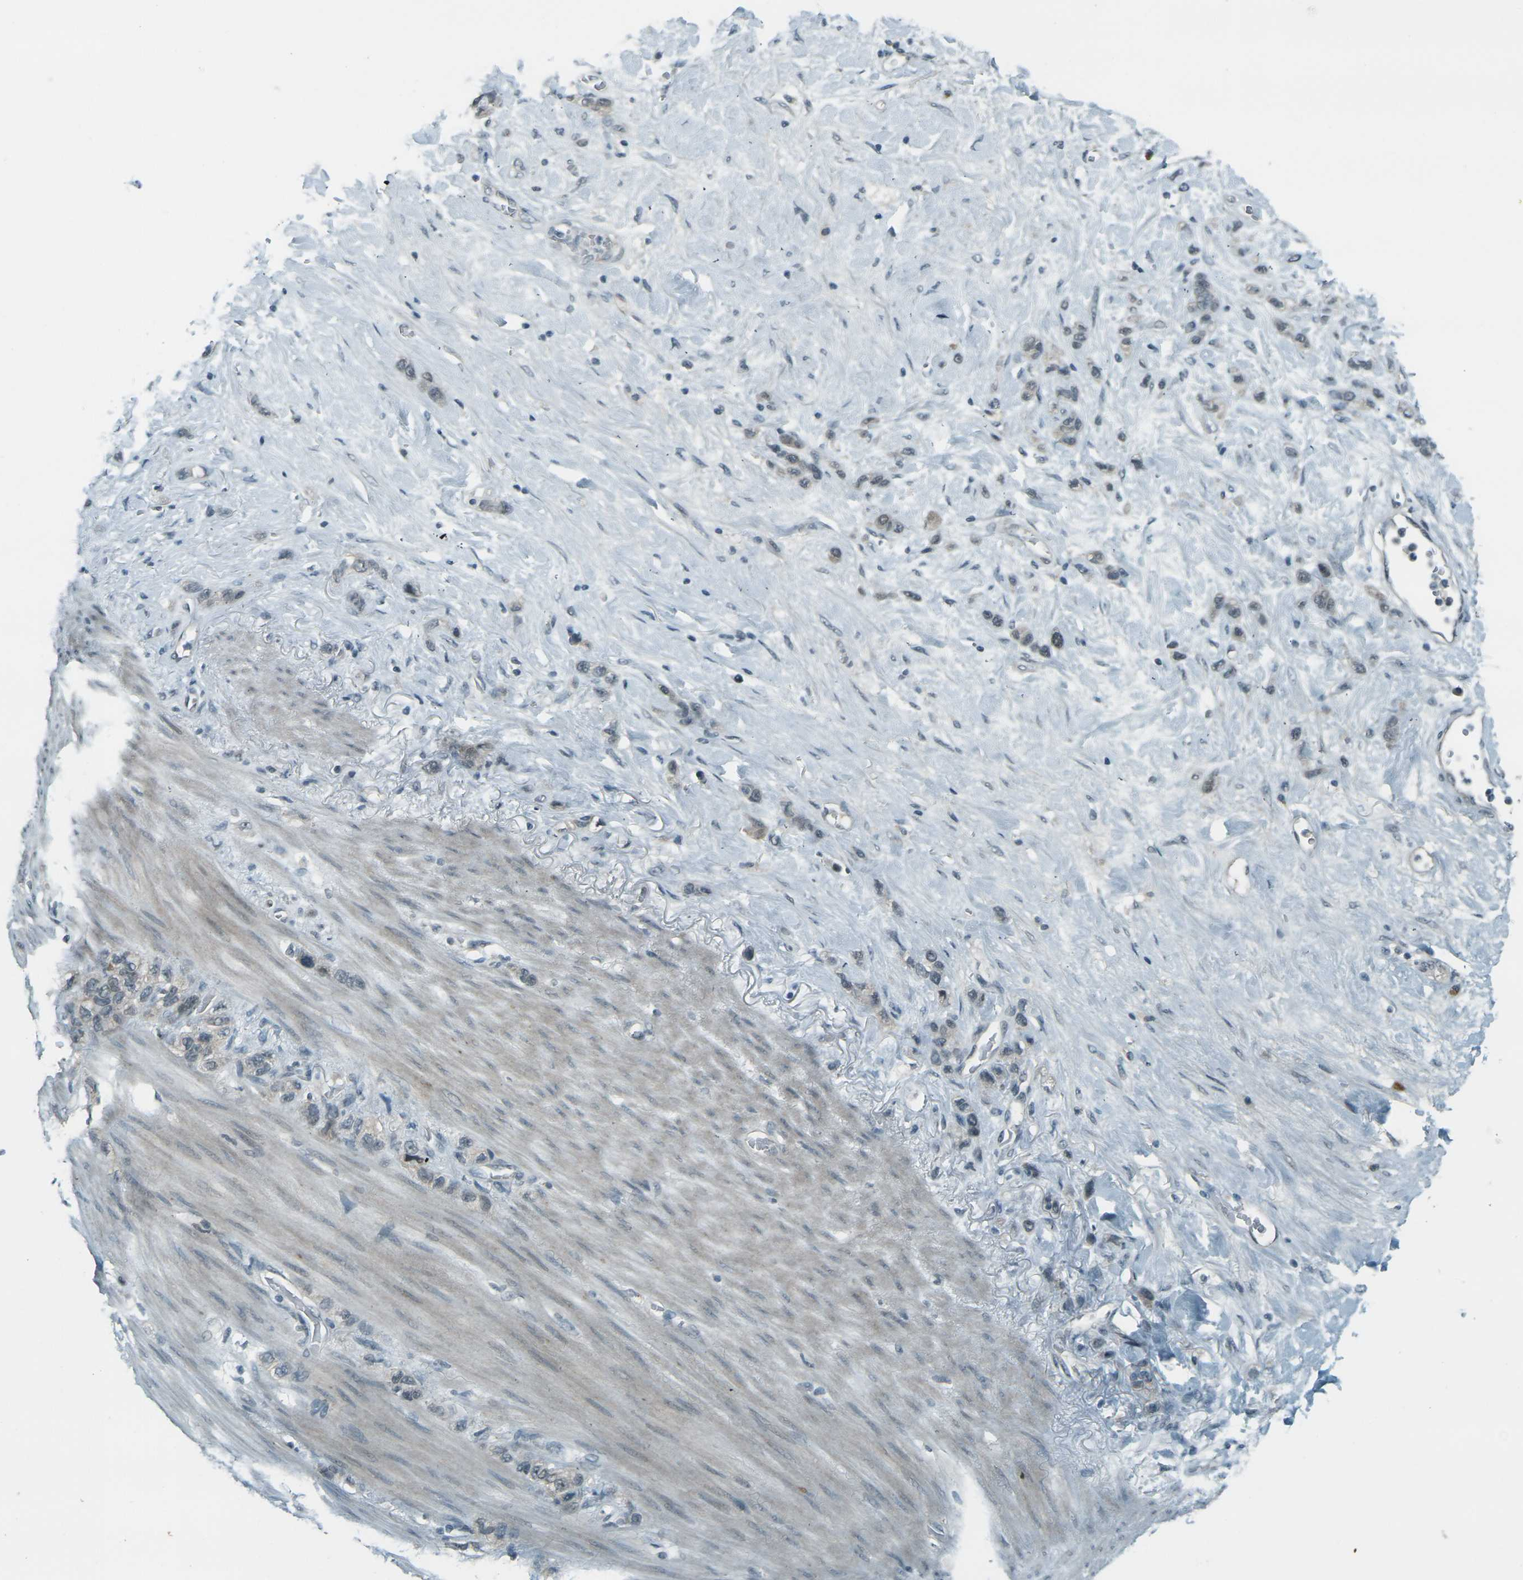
{"staining": {"intensity": "weak", "quantity": "<25%", "location": "cytoplasmic/membranous"}, "tissue": "stomach cancer", "cell_type": "Tumor cells", "image_type": "cancer", "snomed": [{"axis": "morphology", "description": "Adenocarcinoma, NOS"}, {"axis": "morphology", "description": "Adenocarcinoma, High grade"}, {"axis": "topography", "description": "Stomach, upper"}, {"axis": "topography", "description": "Stomach, lower"}], "caption": "Immunohistochemistry histopathology image of human stomach adenocarcinoma (high-grade) stained for a protein (brown), which reveals no expression in tumor cells.", "gene": "GPR19", "patient": {"sex": "female", "age": 65}}